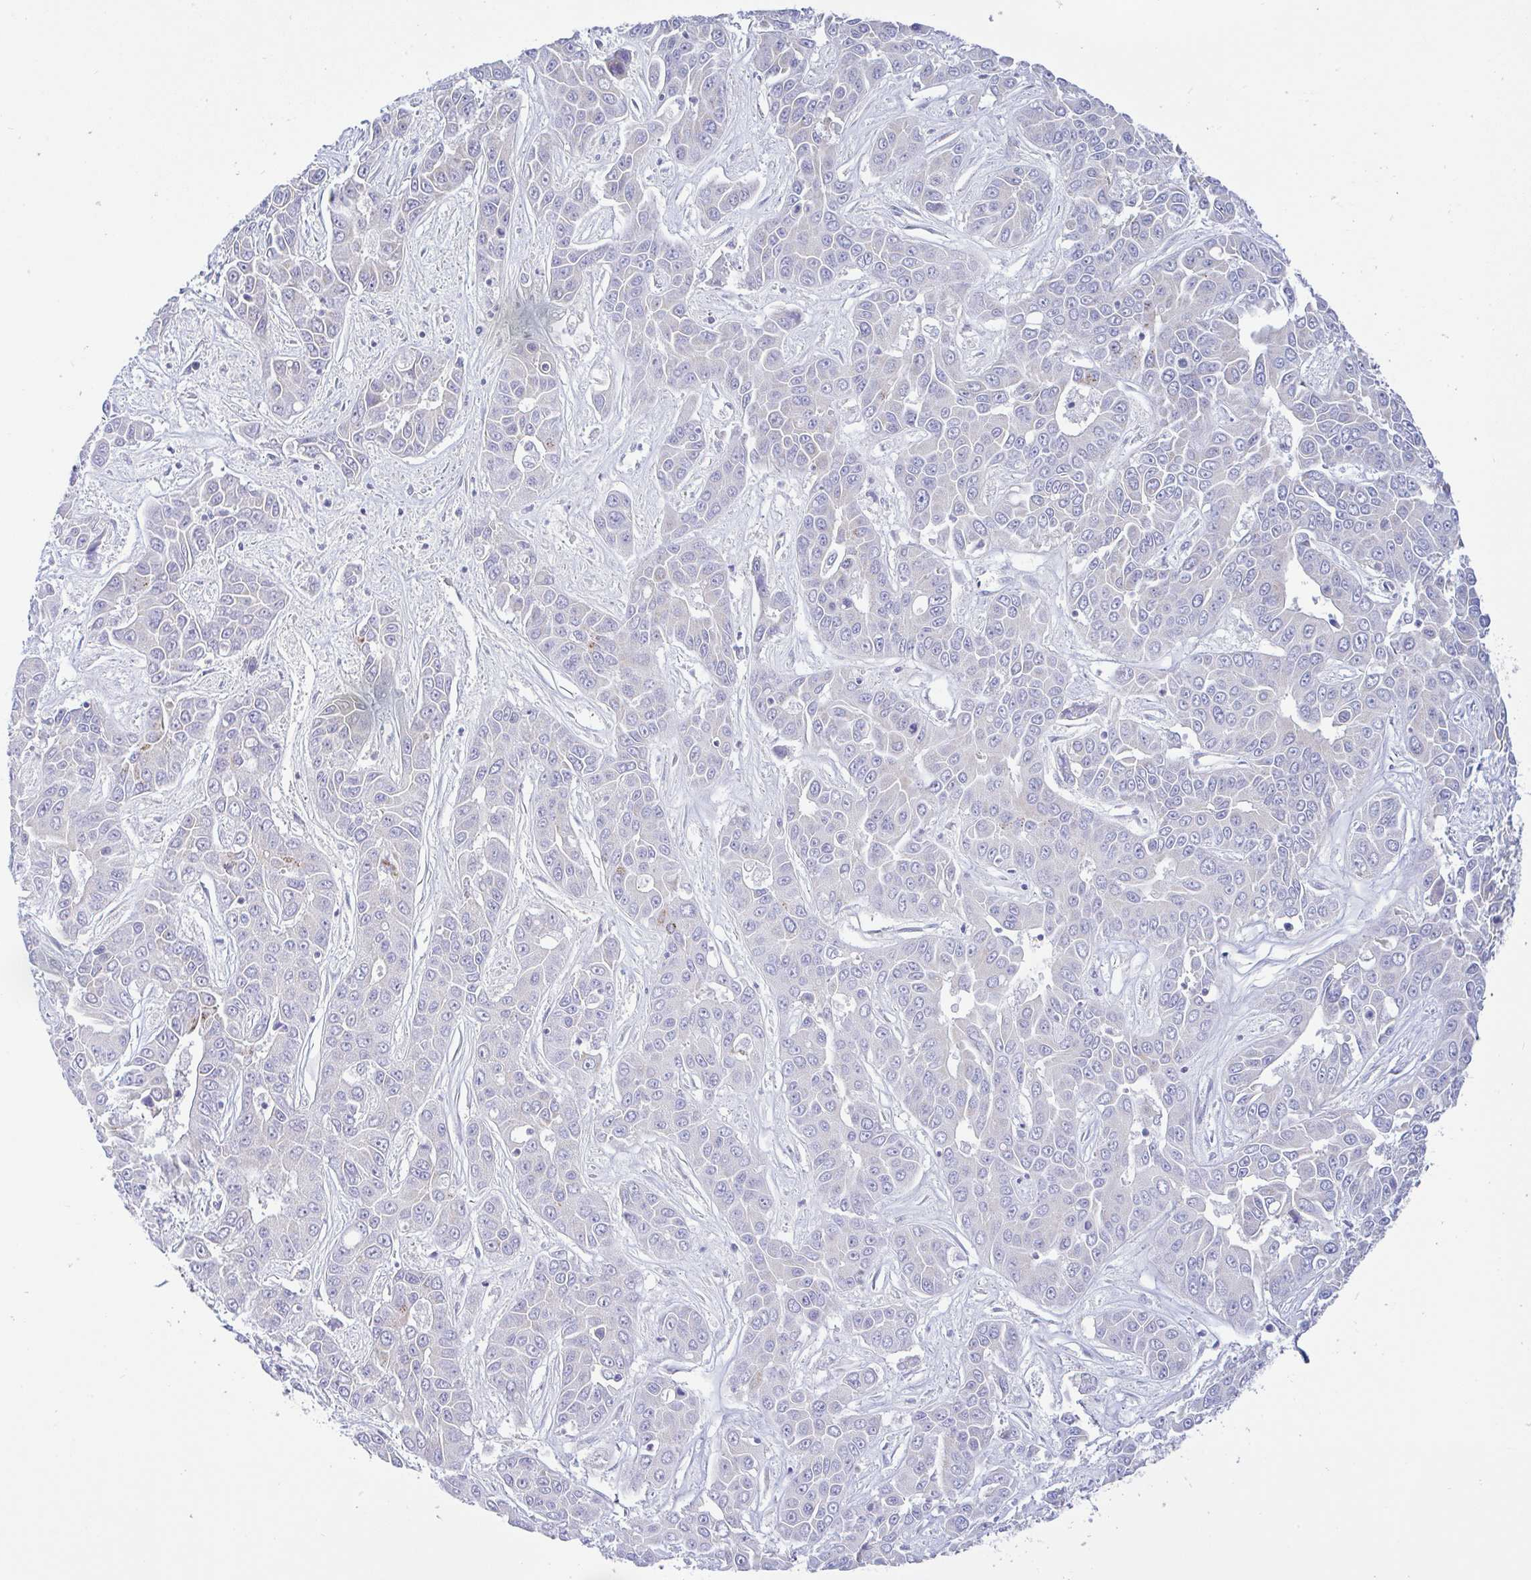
{"staining": {"intensity": "negative", "quantity": "none", "location": "none"}, "tissue": "liver cancer", "cell_type": "Tumor cells", "image_type": "cancer", "snomed": [{"axis": "morphology", "description": "Cholangiocarcinoma"}, {"axis": "topography", "description": "Liver"}], "caption": "Immunohistochemical staining of liver cancer (cholangiocarcinoma) displays no significant staining in tumor cells. (DAB (3,3'-diaminobenzidine) IHC with hematoxylin counter stain).", "gene": "PLCD4", "patient": {"sex": "female", "age": 52}}